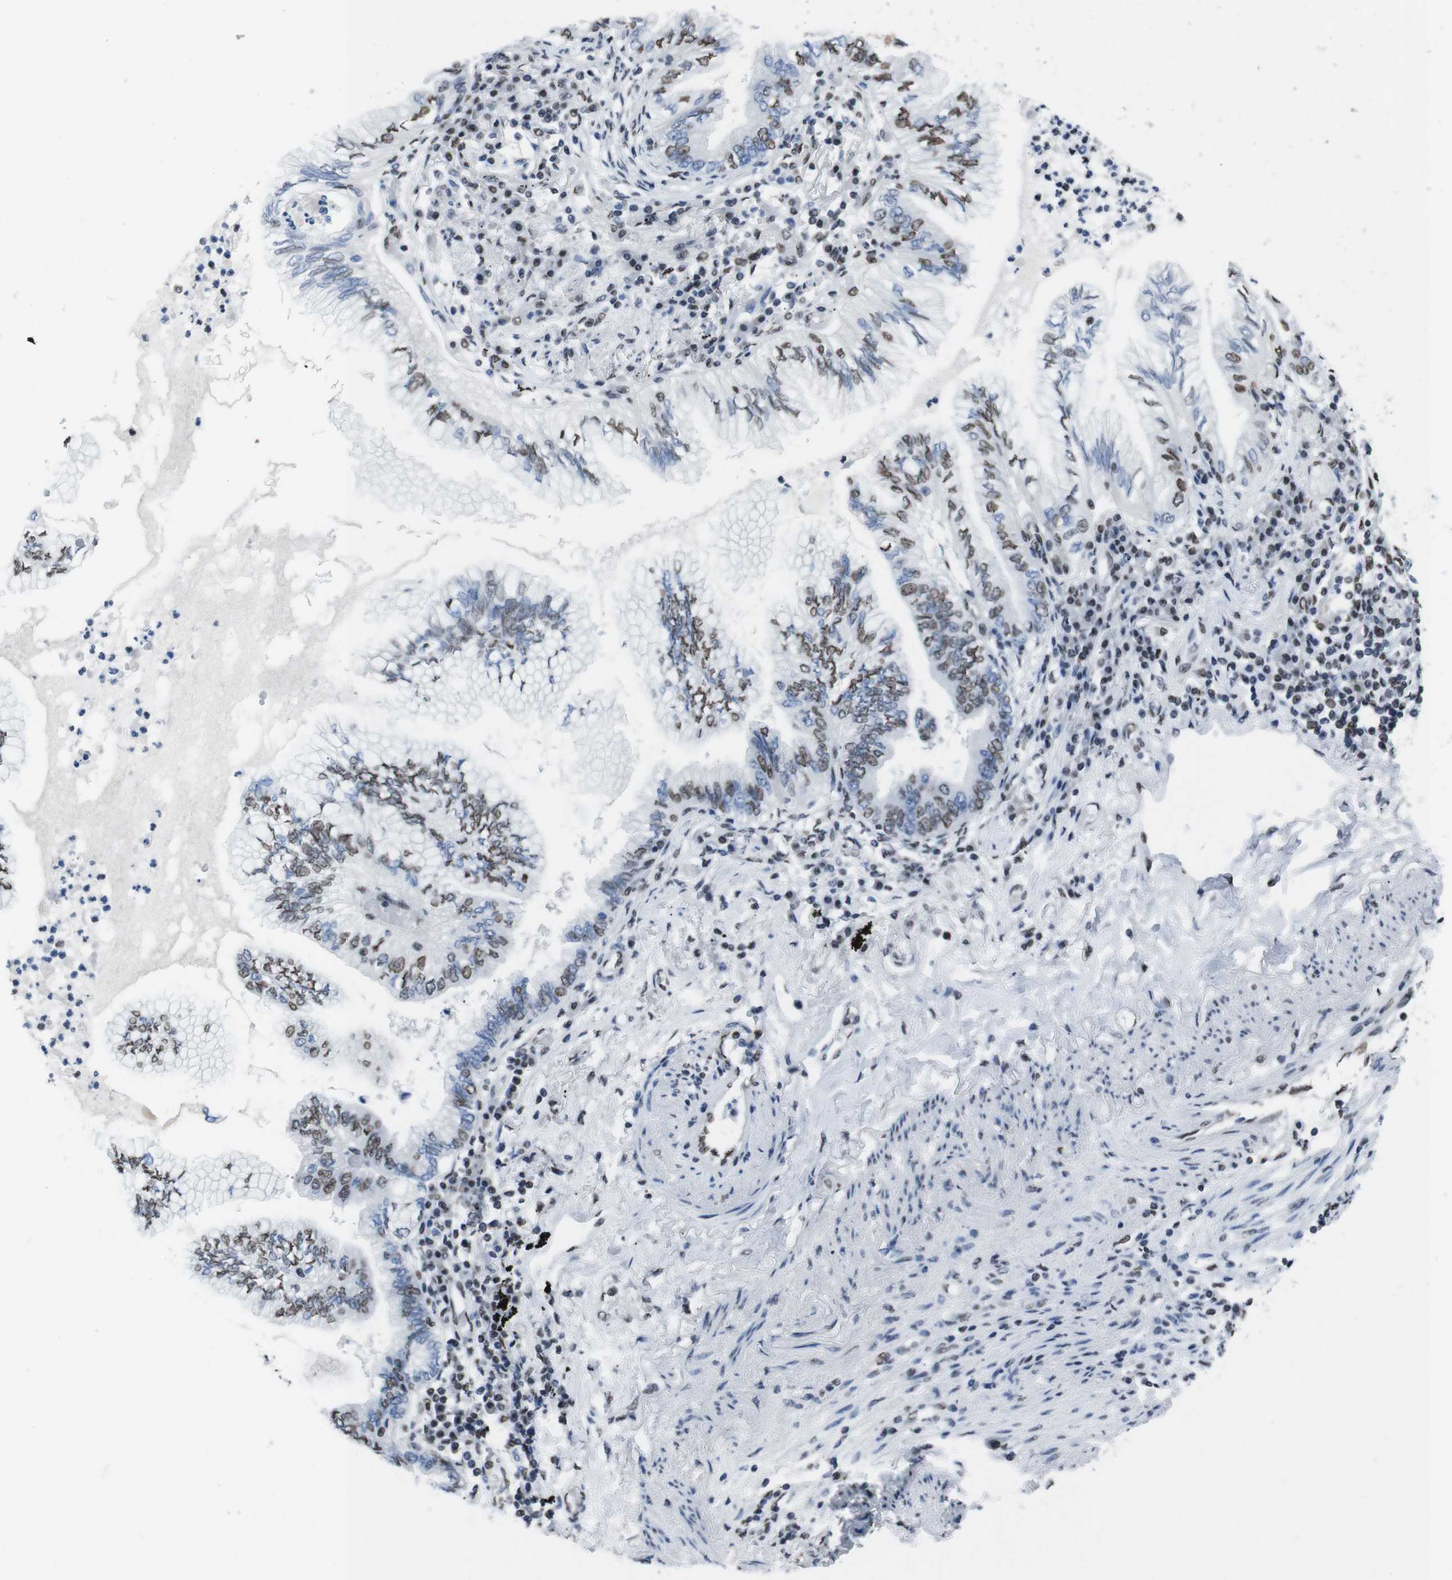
{"staining": {"intensity": "moderate", "quantity": "25%-75%", "location": "nuclear"}, "tissue": "lung cancer", "cell_type": "Tumor cells", "image_type": "cancer", "snomed": [{"axis": "morphology", "description": "Normal tissue, NOS"}, {"axis": "morphology", "description": "Adenocarcinoma, NOS"}, {"axis": "topography", "description": "Bronchus"}, {"axis": "topography", "description": "Lung"}], "caption": "IHC histopathology image of lung adenocarcinoma stained for a protein (brown), which displays medium levels of moderate nuclear staining in about 25%-75% of tumor cells.", "gene": "PIP4P2", "patient": {"sex": "female", "age": 70}}